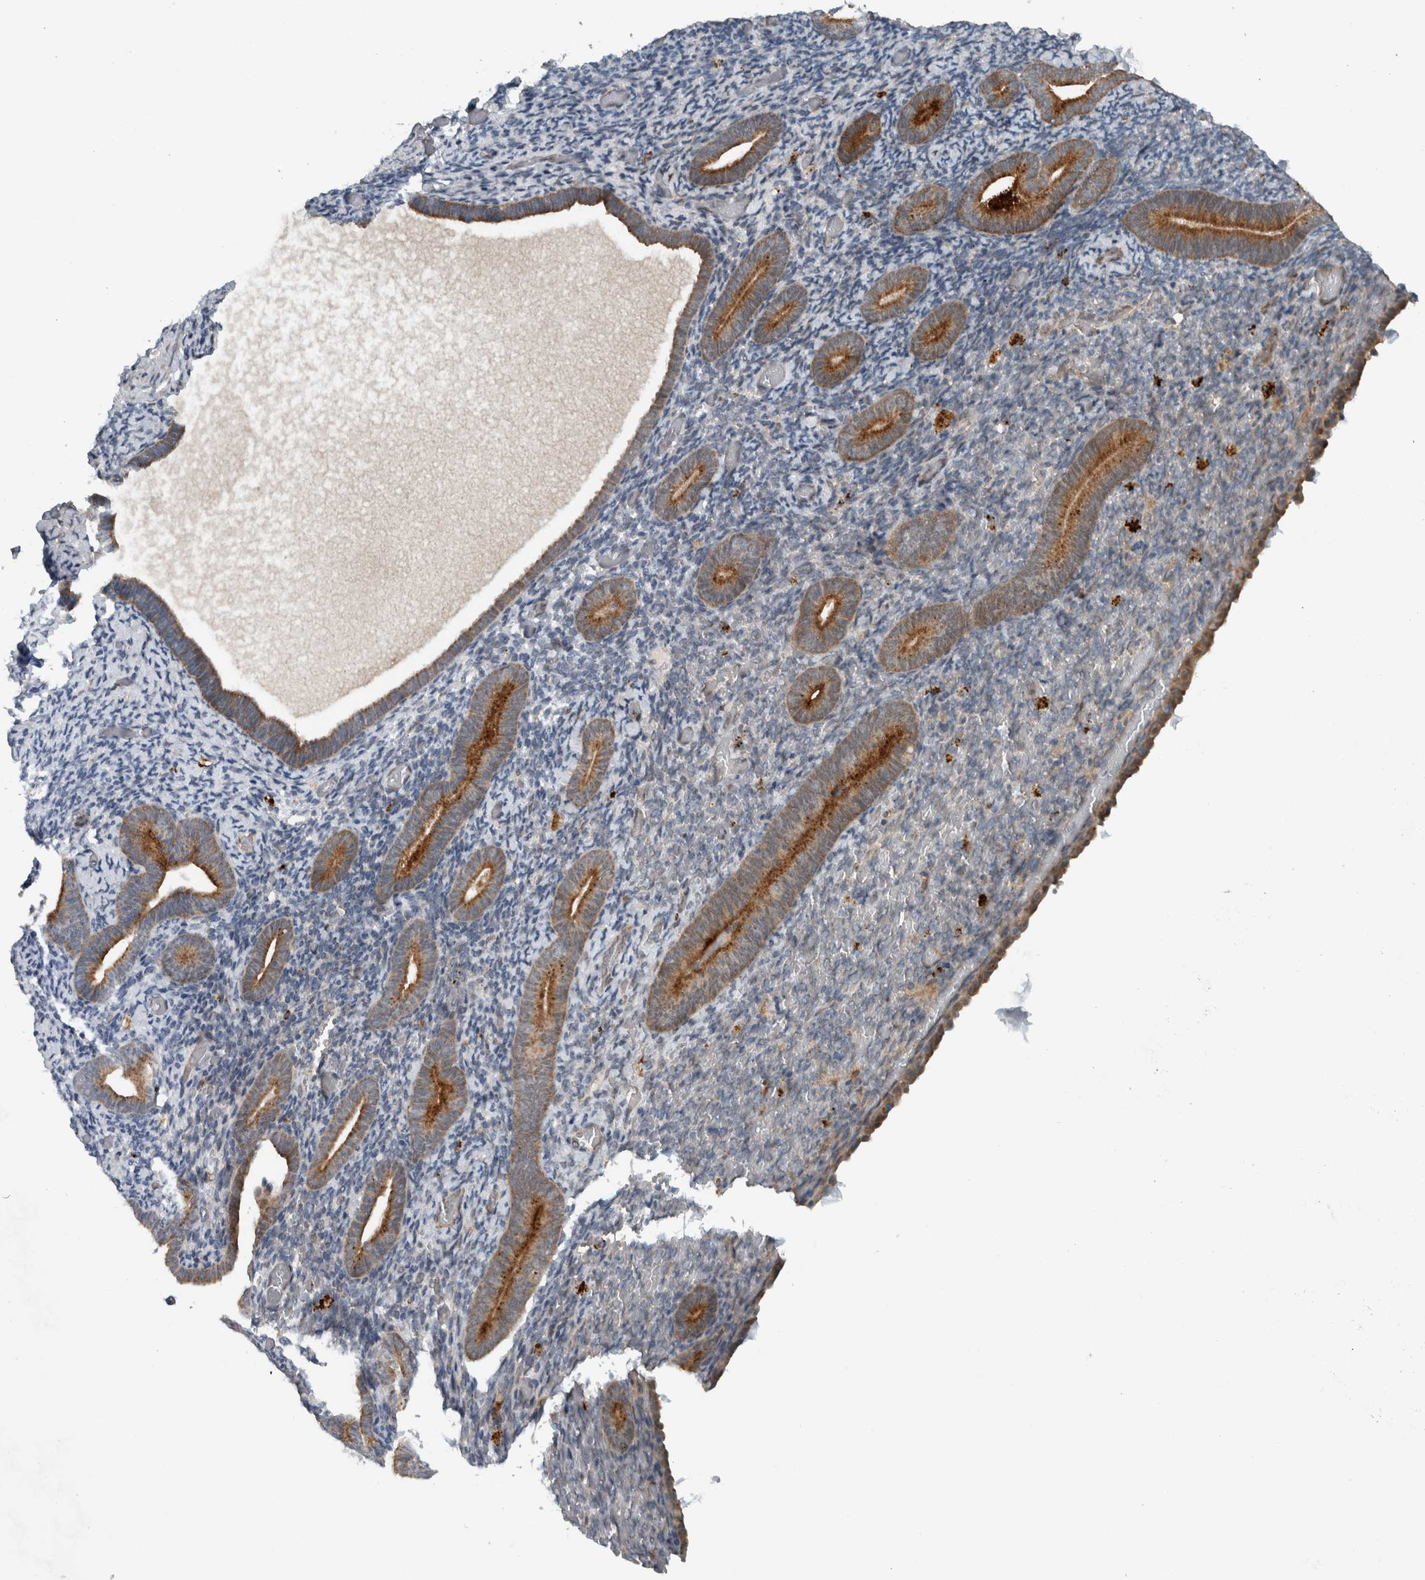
{"staining": {"intensity": "negative", "quantity": "none", "location": "none"}, "tissue": "endometrium", "cell_type": "Cells in endometrial stroma", "image_type": "normal", "snomed": [{"axis": "morphology", "description": "Normal tissue, NOS"}, {"axis": "topography", "description": "Endometrium"}], "caption": "Human endometrium stained for a protein using IHC shows no staining in cells in endometrial stroma.", "gene": "GBA2", "patient": {"sex": "female", "age": 51}}